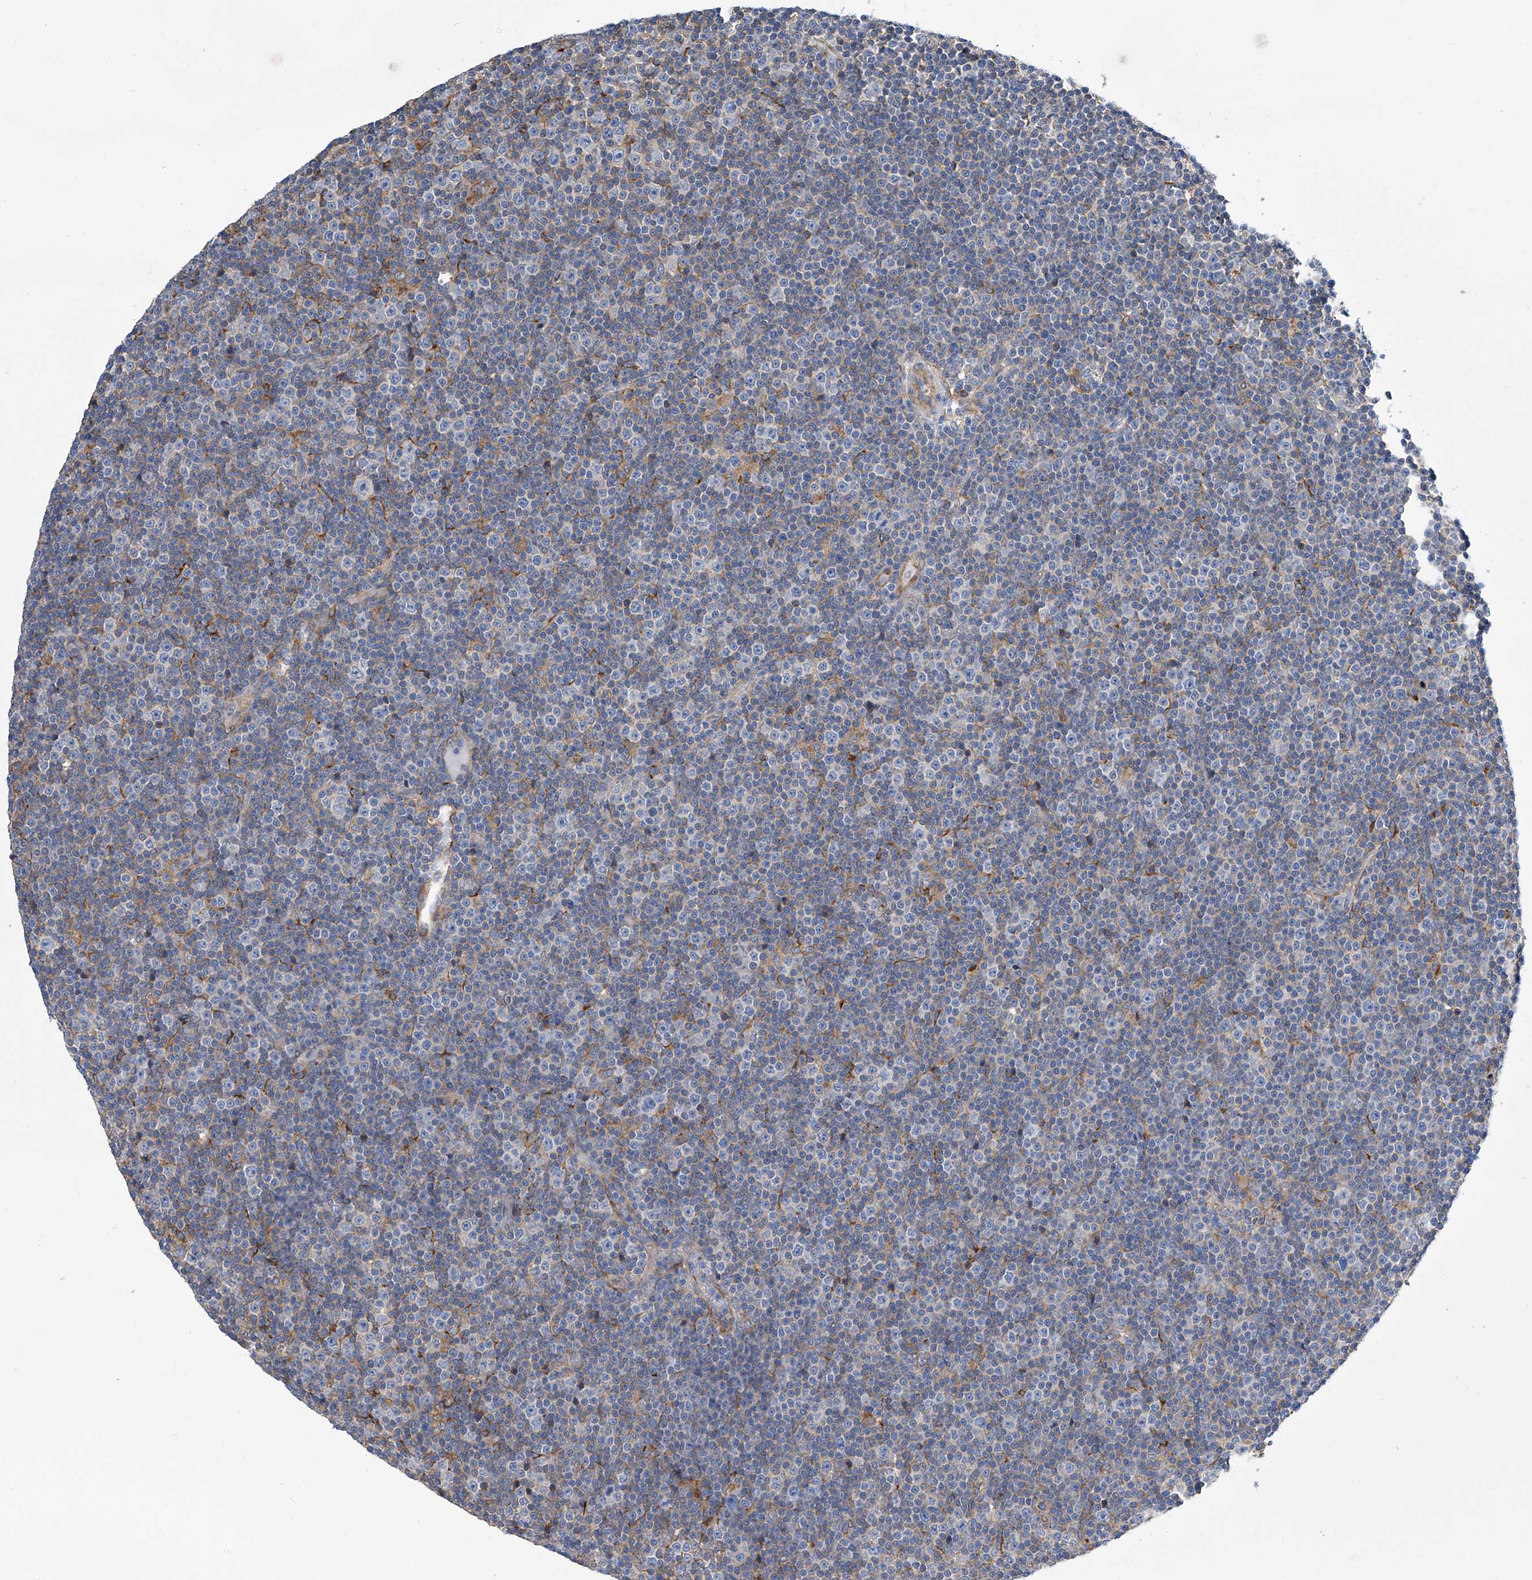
{"staining": {"intensity": "negative", "quantity": "none", "location": "none"}, "tissue": "lymphoma", "cell_type": "Tumor cells", "image_type": "cancer", "snomed": [{"axis": "morphology", "description": "Malignant lymphoma, non-Hodgkin's type, Low grade"}, {"axis": "topography", "description": "Lymph node"}], "caption": "Micrograph shows no significant protein staining in tumor cells of low-grade malignant lymphoma, non-Hodgkin's type. (Immunohistochemistry (ihc), brightfield microscopy, high magnification).", "gene": "GPT", "patient": {"sex": "female", "age": 67}}